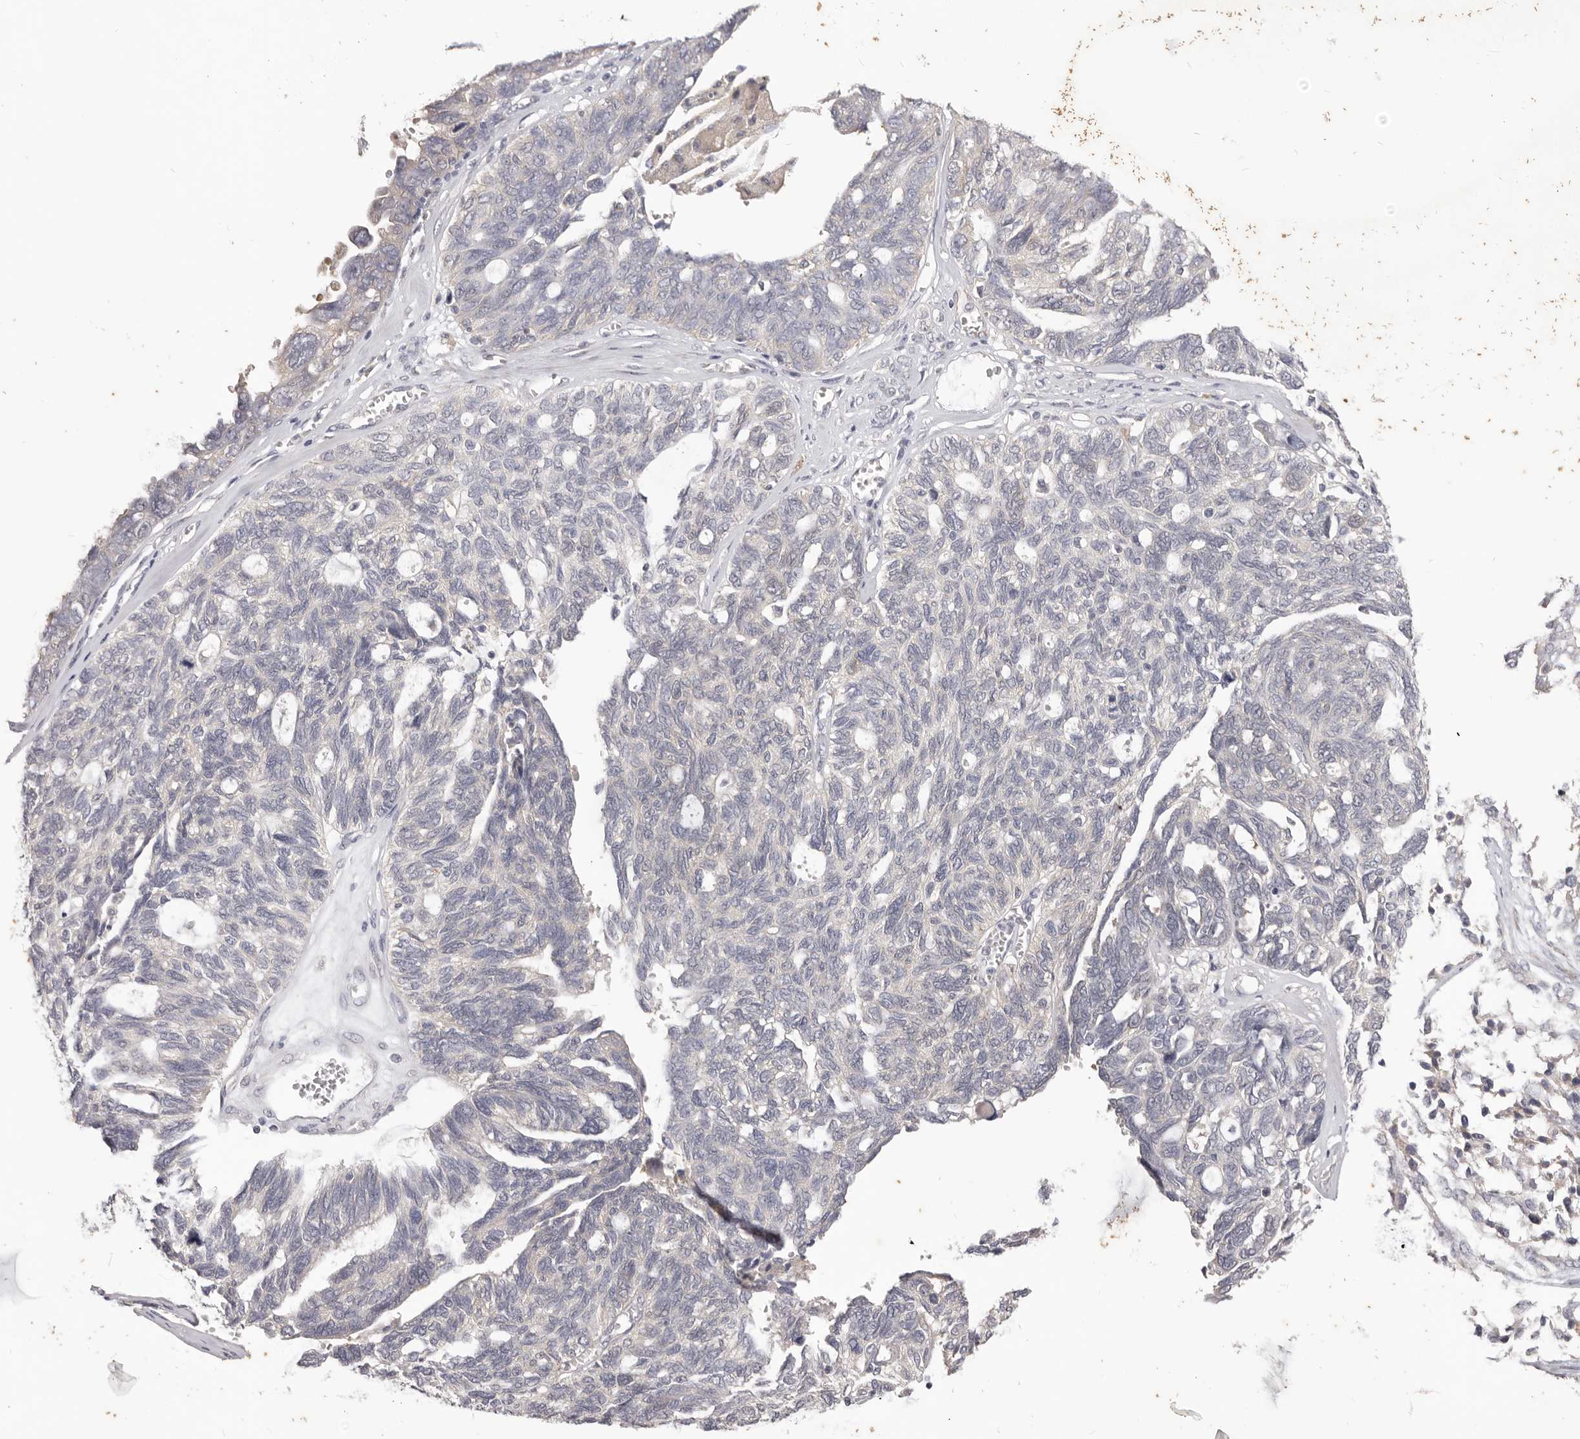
{"staining": {"intensity": "negative", "quantity": "none", "location": "none"}, "tissue": "ovarian cancer", "cell_type": "Tumor cells", "image_type": "cancer", "snomed": [{"axis": "morphology", "description": "Cystadenocarcinoma, serous, NOS"}, {"axis": "topography", "description": "Ovary"}], "caption": "The histopathology image demonstrates no significant expression in tumor cells of ovarian cancer.", "gene": "WDR77", "patient": {"sex": "female", "age": 79}}